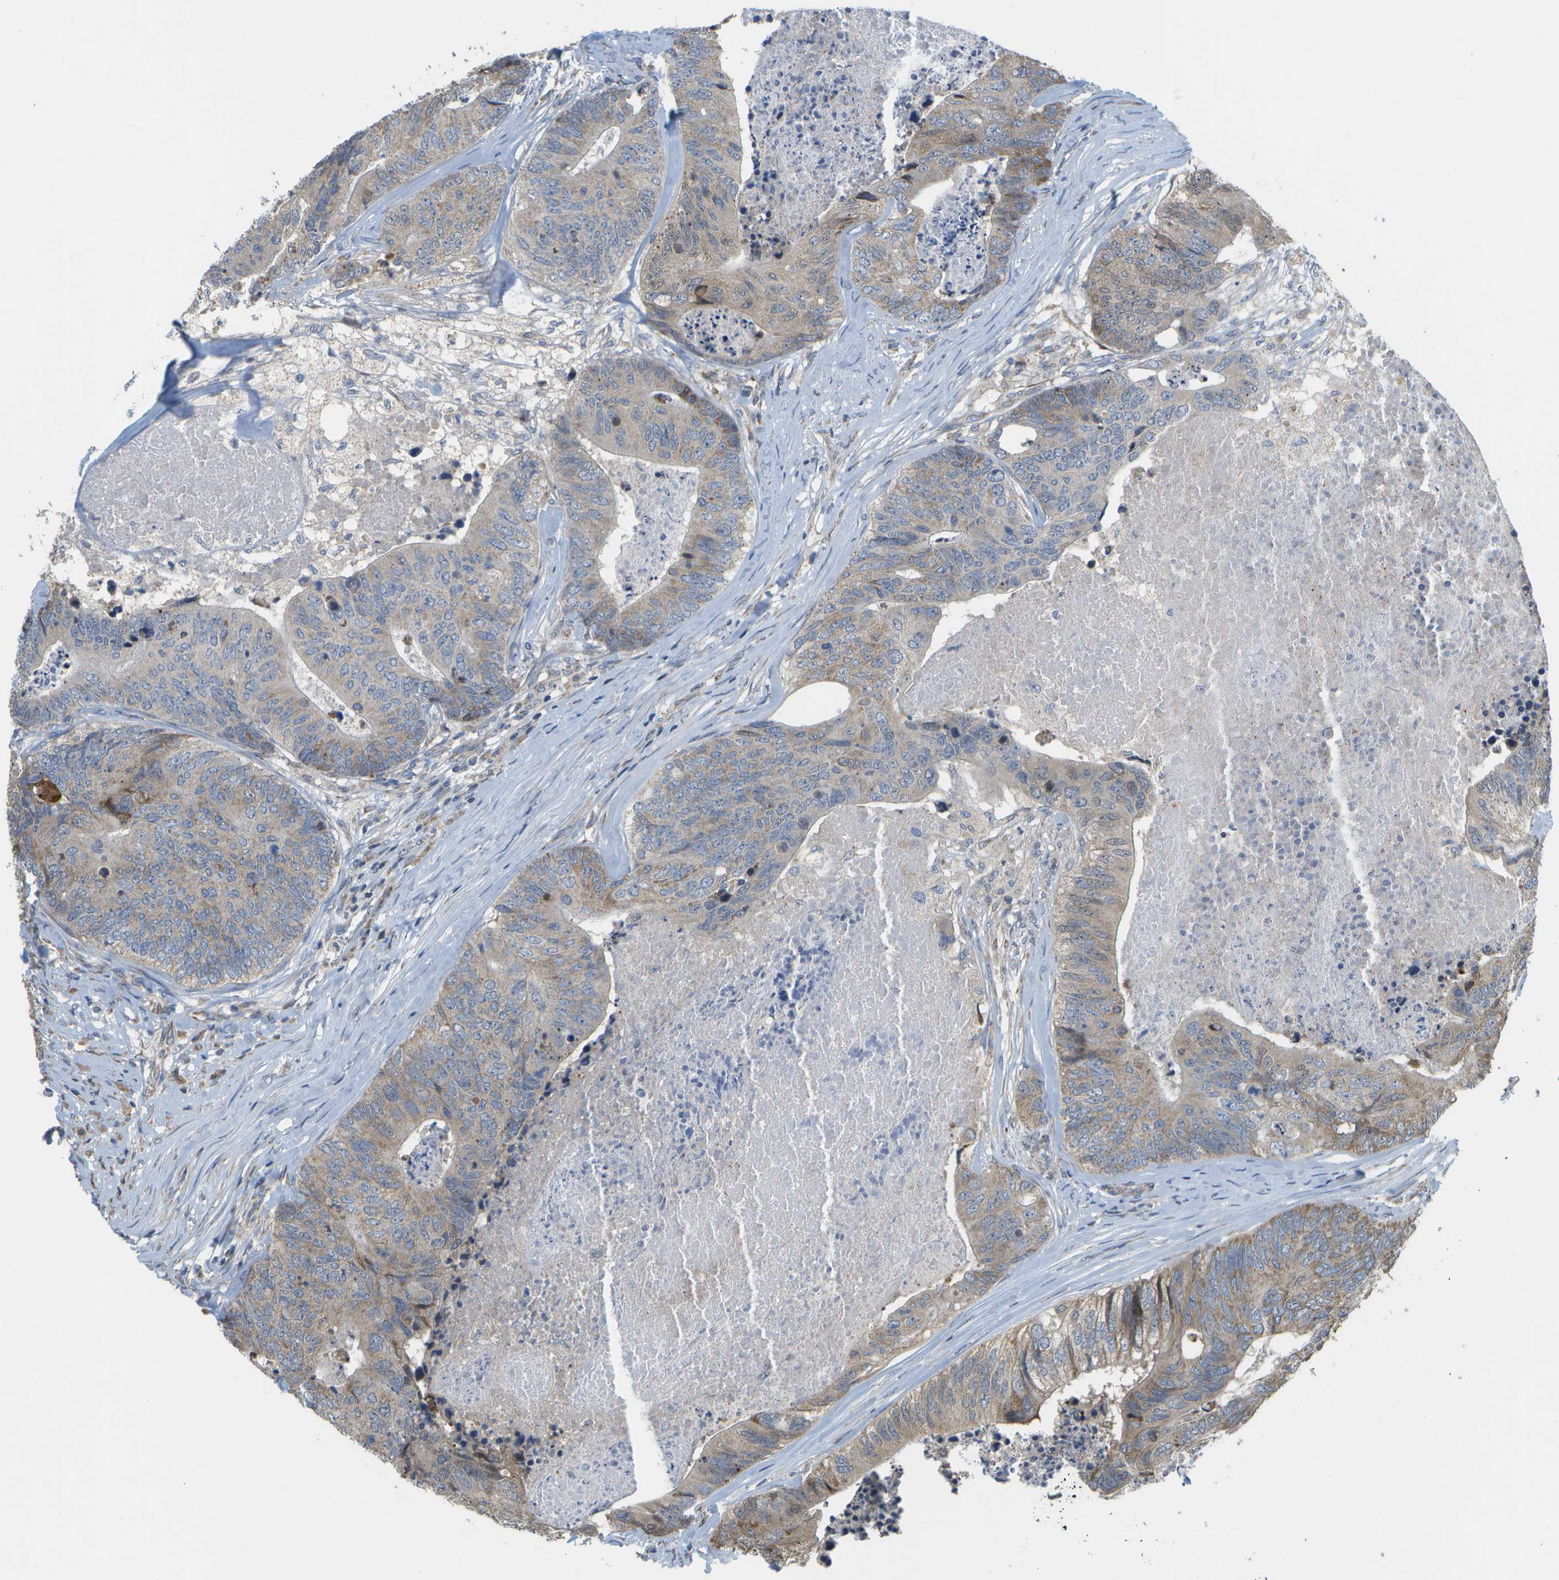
{"staining": {"intensity": "weak", "quantity": "25%-75%", "location": "cytoplasmic/membranous"}, "tissue": "colorectal cancer", "cell_type": "Tumor cells", "image_type": "cancer", "snomed": [{"axis": "morphology", "description": "Adenocarcinoma, NOS"}, {"axis": "topography", "description": "Colon"}], "caption": "High-power microscopy captured an IHC micrograph of colorectal cancer, revealing weak cytoplasmic/membranous staining in about 25%-75% of tumor cells.", "gene": "HADHA", "patient": {"sex": "female", "age": 67}}